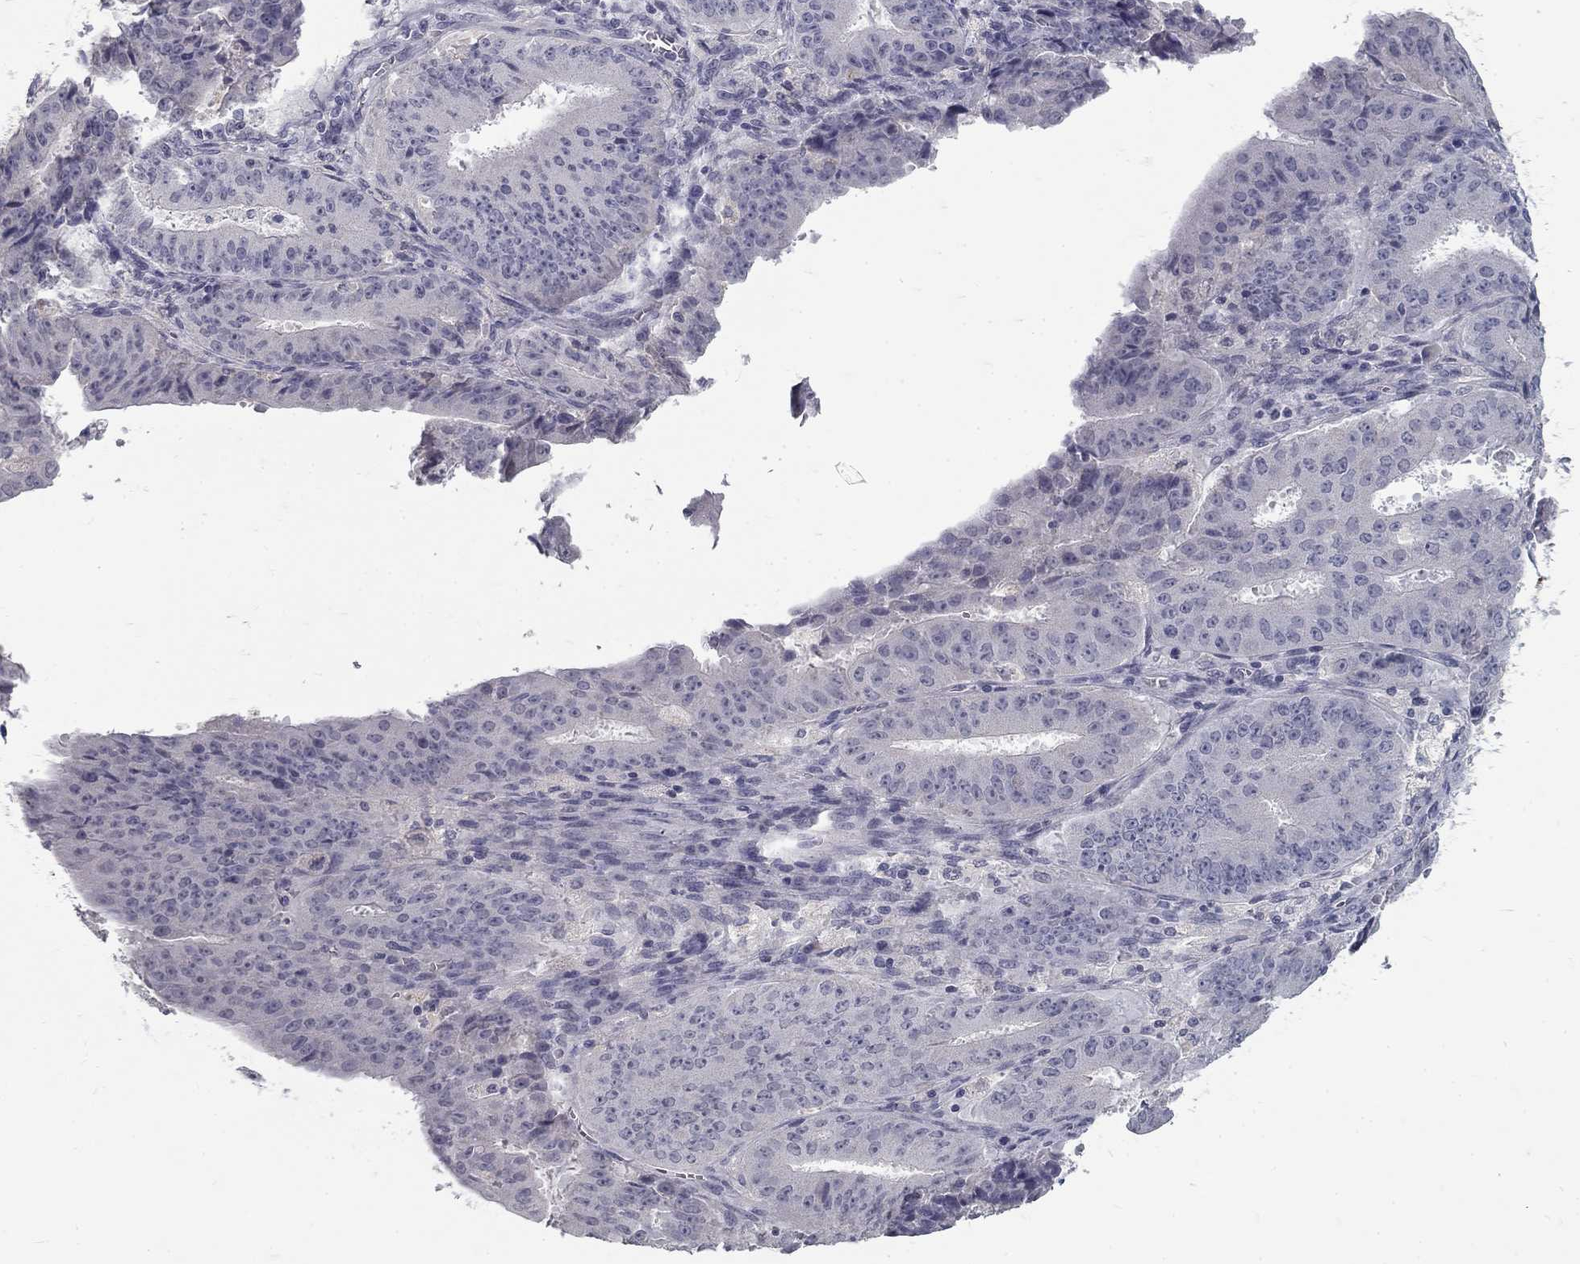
{"staining": {"intensity": "negative", "quantity": "none", "location": "none"}, "tissue": "ovarian cancer", "cell_type": "Tumor cells", "image_type": "cancer", "snomed": [{"axis": "morphology", "description": "Carcinoma, endometroid"}, {"axis": "topography", "description": "Ovary"}], "caption": "Immunohistochemical staining of endometroid carcinoma (ovarian) reveals no significant staining in tumor cells. (DAB (3,3'-diaminobenzidine) immunohistochemistry, high magnification).", "gene": "NOS1", "patient": {"sex": "female", "age": 42}}